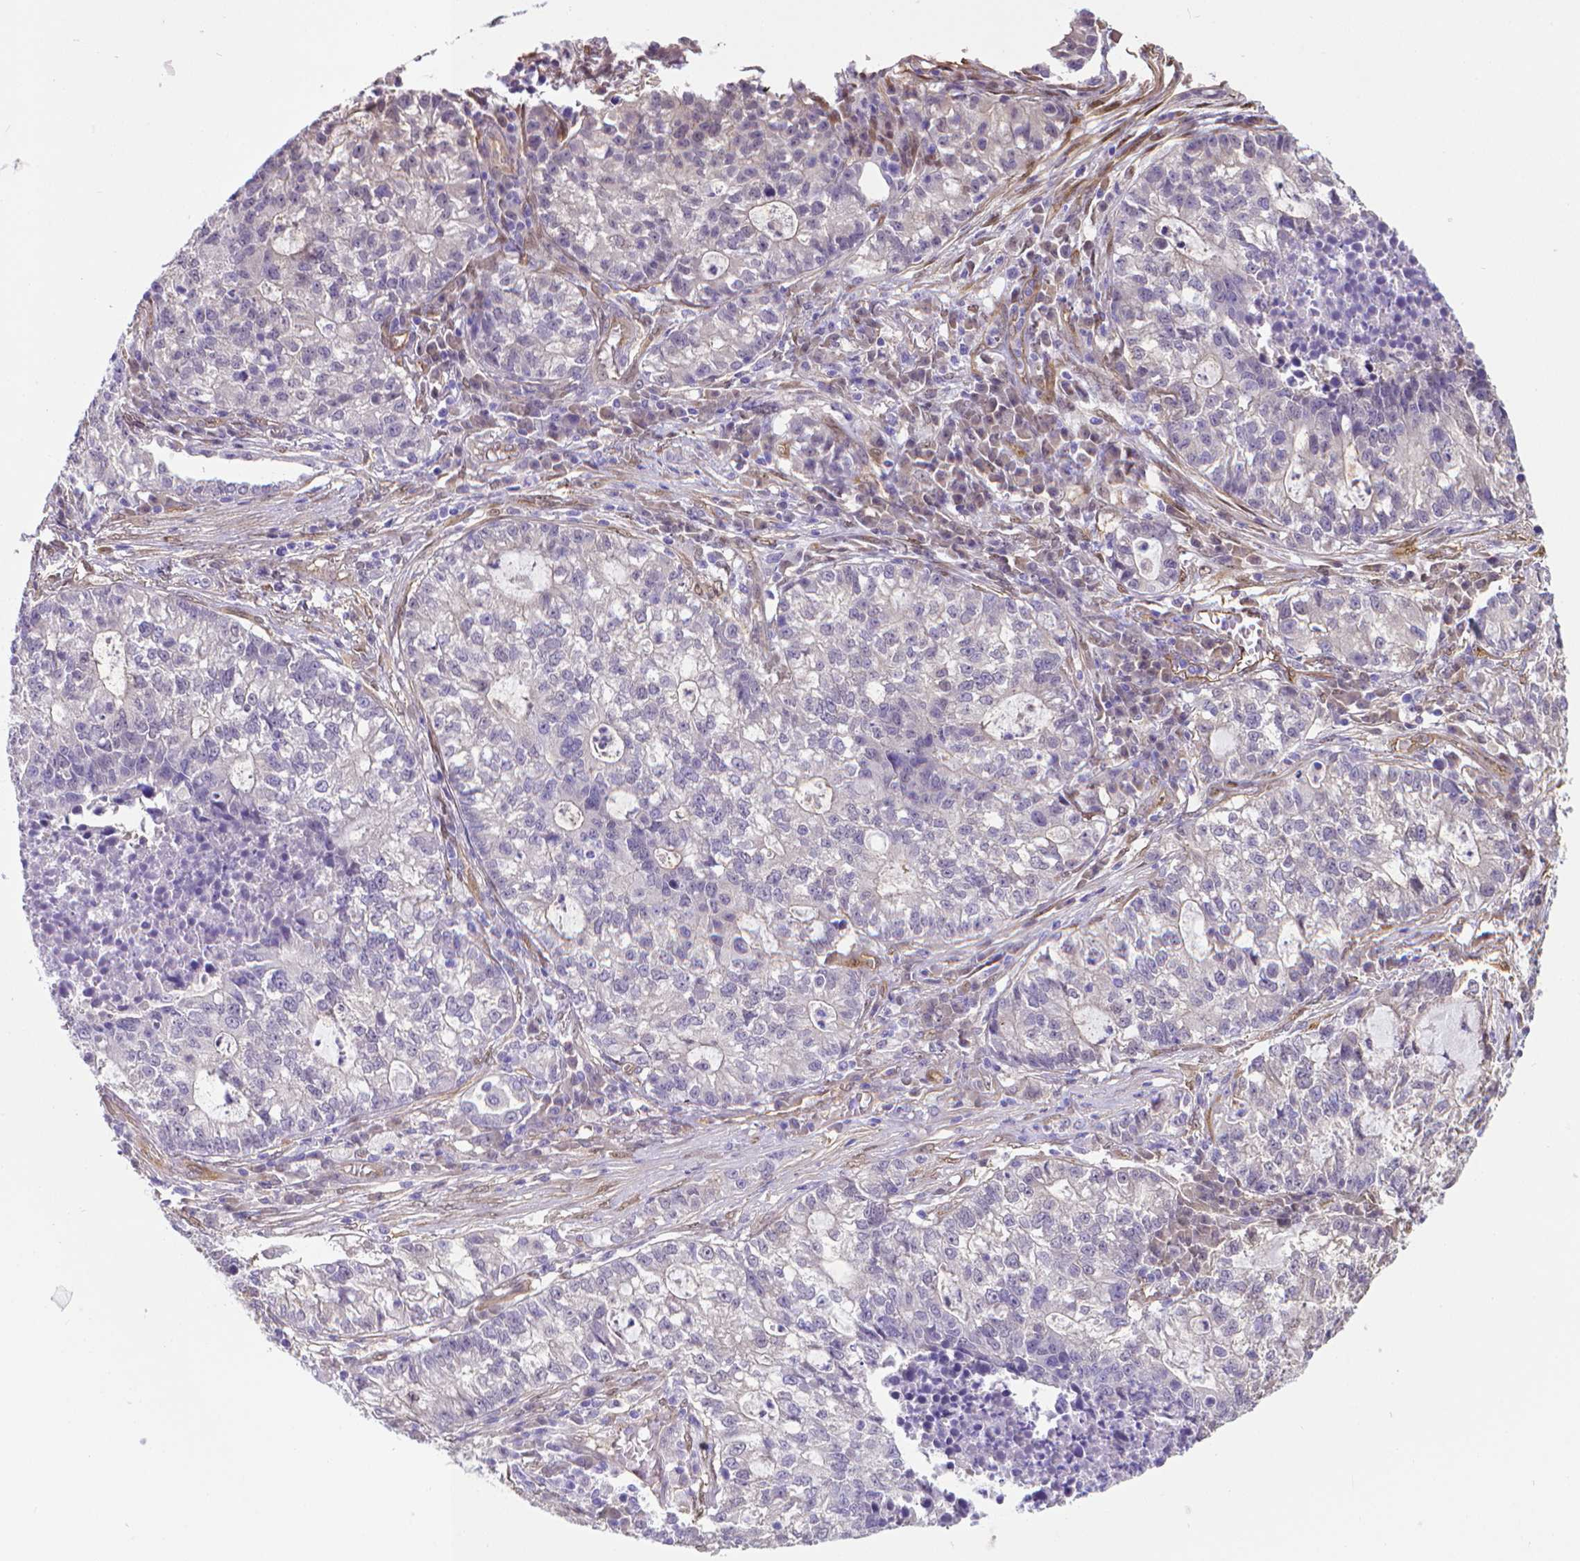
{"staining": {"intensity": "negative", "quantity": "none", "location": "none"}, "tissue": "lung cancer", "cell_type": "Tumor cells", "image_type": "cancer", "snomed": [{"axis": "morphology", "description": "Adenocarcinoma, NOS"}, {"axis": "topography", "description": "Lung"}], "caption": "Image shows no significant protein staining in tumor cells of lung cancer.", "gene": "CLIC4", "patient": {"sex": "male", "age": 57}}